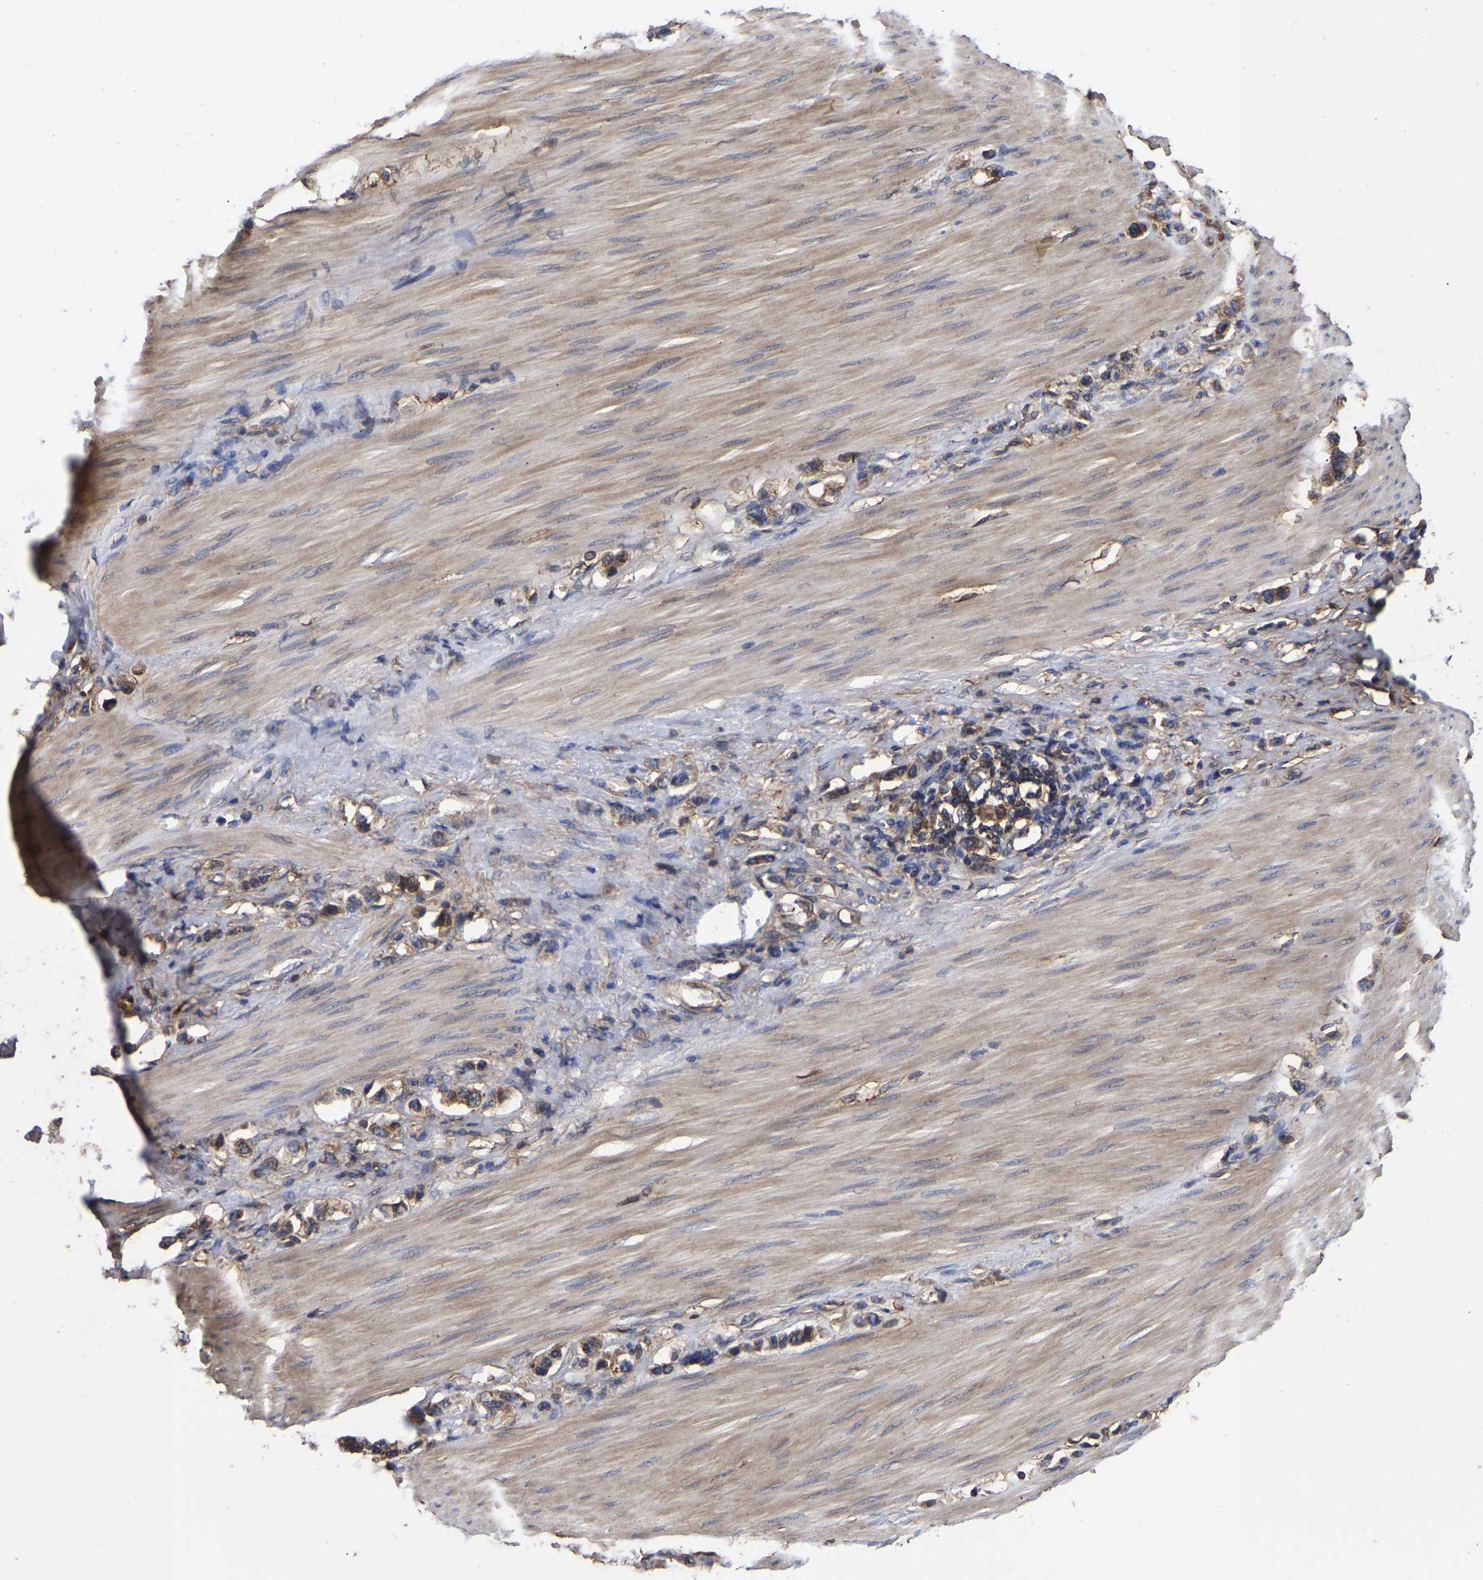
{"staining": {"intensity": "moderate", "quantity": ">75%", "location": "cytoplasmic/membranous"}, "tissue": "stomach cancer", "cell_type": "Tumor cells", "image_type": "cancer", "snomed": [{"axis": "morphology", "description": "Adenocarcinoma, NOS"}, {"axis": "topography", "description": "Stomach"}], "caption": "Immunohistochemistry (IHC) (DAB (3,3'-diaminobenzidine)) staining of human stomach adenocarcinoma reveals moderate cytoplasmic/membranous protein staining in approximately >75% of tumor cells.", "gene": "LIF", "patient": {"sex": "female", "age": 65}}